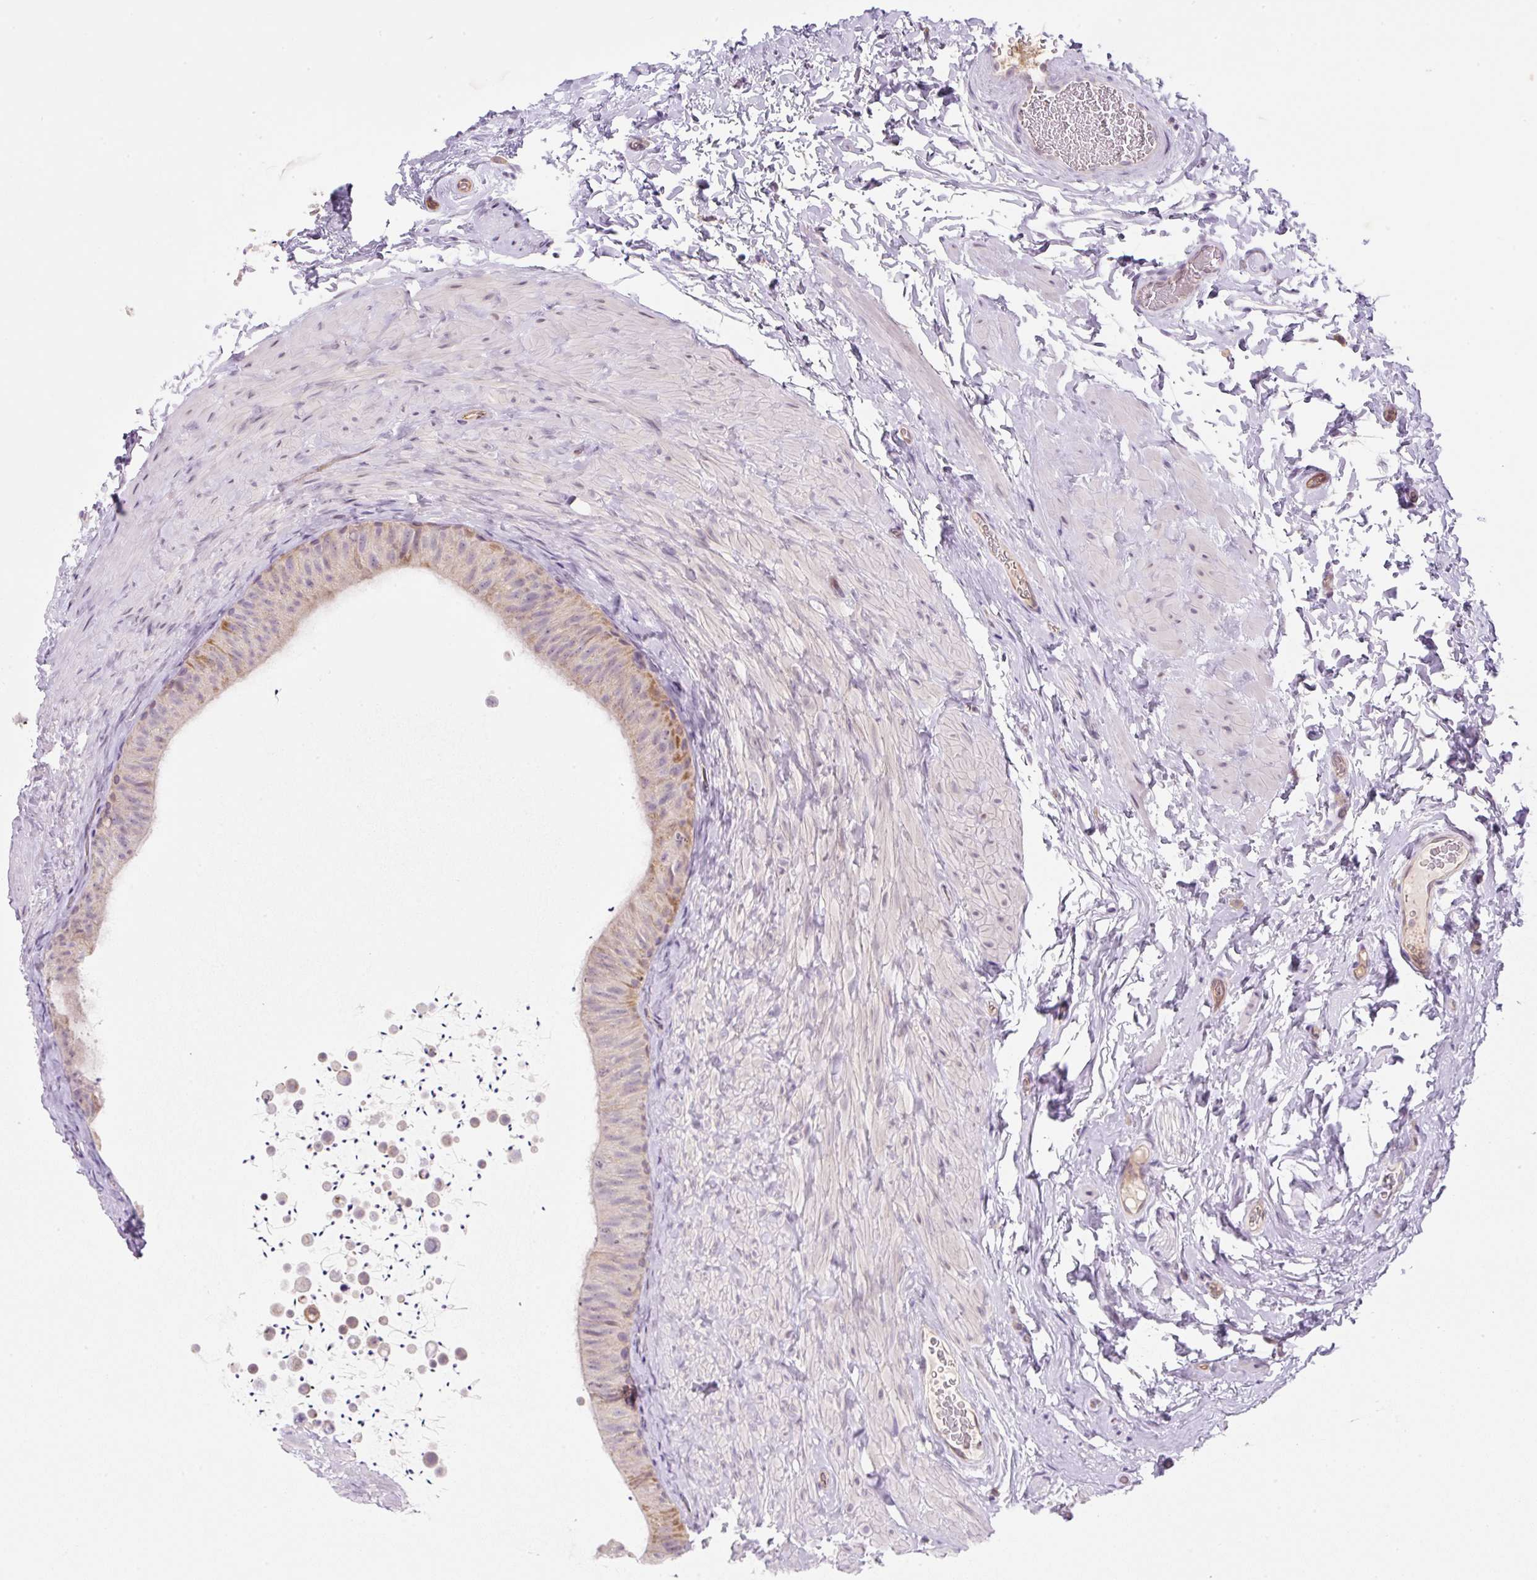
{"staining": {"intensity": "moderate", "quantity": "<25%", "location": "cytoplasmic/membranous"}, "tissue": "epididymis", "cell_type": "Glandular cells", "image_type": "normal", "snomed": [{"axis": "morphology", "description": "Normal tissue, NOS"}, {"axis": "topography", "description": "Epididymis, spermatic cord, NOS"}, {"axis": "topography", "description": "Epididymis"}], "caption": "Protein expression analysis of benign human epididymis reveals moderate cytoplasmic/membranous staining in about <25% of glandular cells.", "gene": "OMA1", "patient": {"sex": "male", "age": 31}}